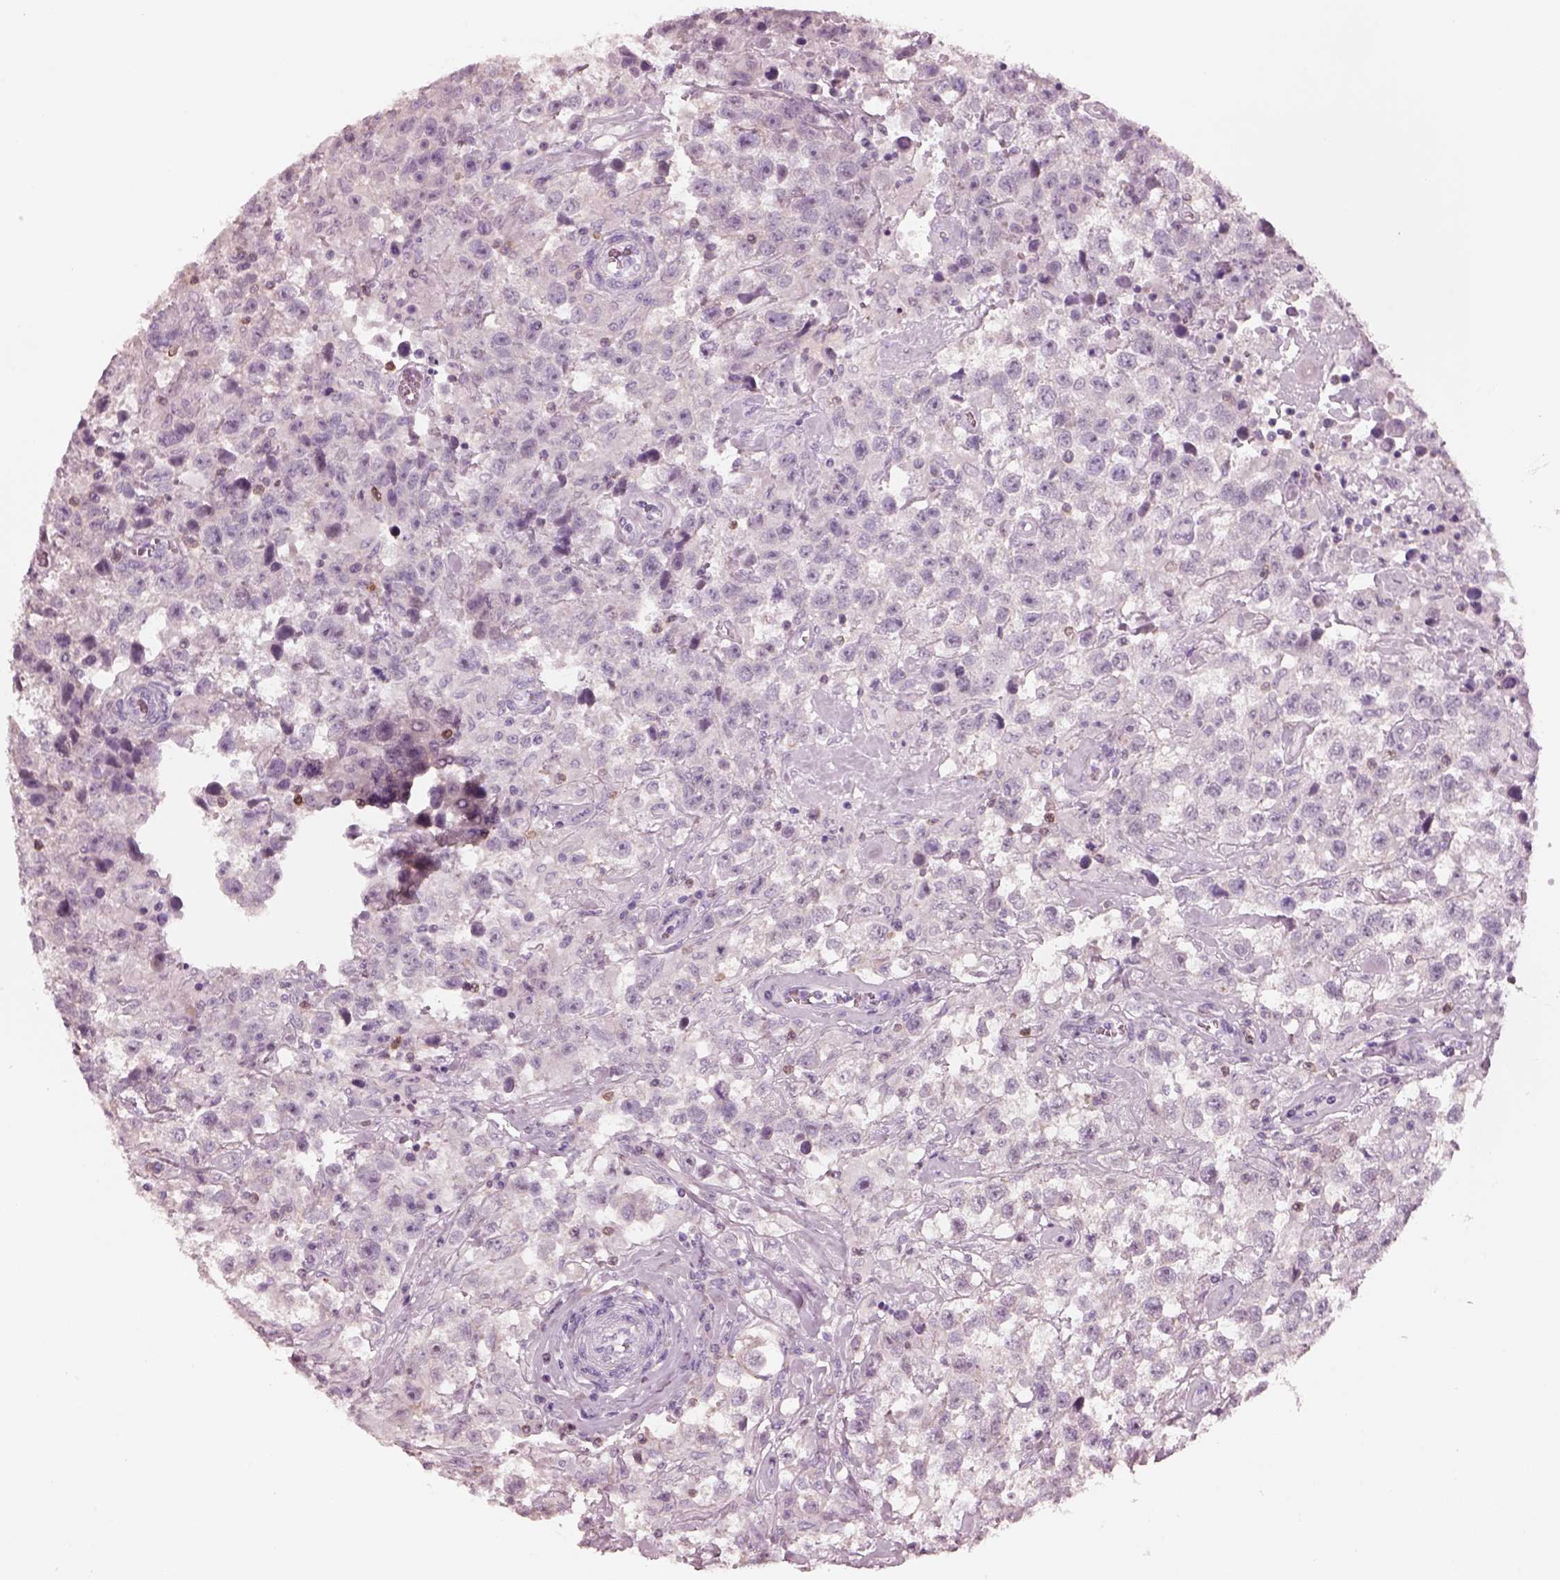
{"staining": {"intensity": "negative", "quantity": "none", "location": "none"}, "tissue": "testis cancer", "cell_type": "Tumor cells", "image_type": "cancer", "snomed": [{"axis": "morphology", "description": "Seminoma, NOS"}, {"axis": "topography", "description": "Testis"}], "caption": "The immunohistochemistry image has no significant staining in tumor cells of seminoma (testis) tissue.", "gene": "SLC27A2", "patient": {"sex": "male", "age": 43}}